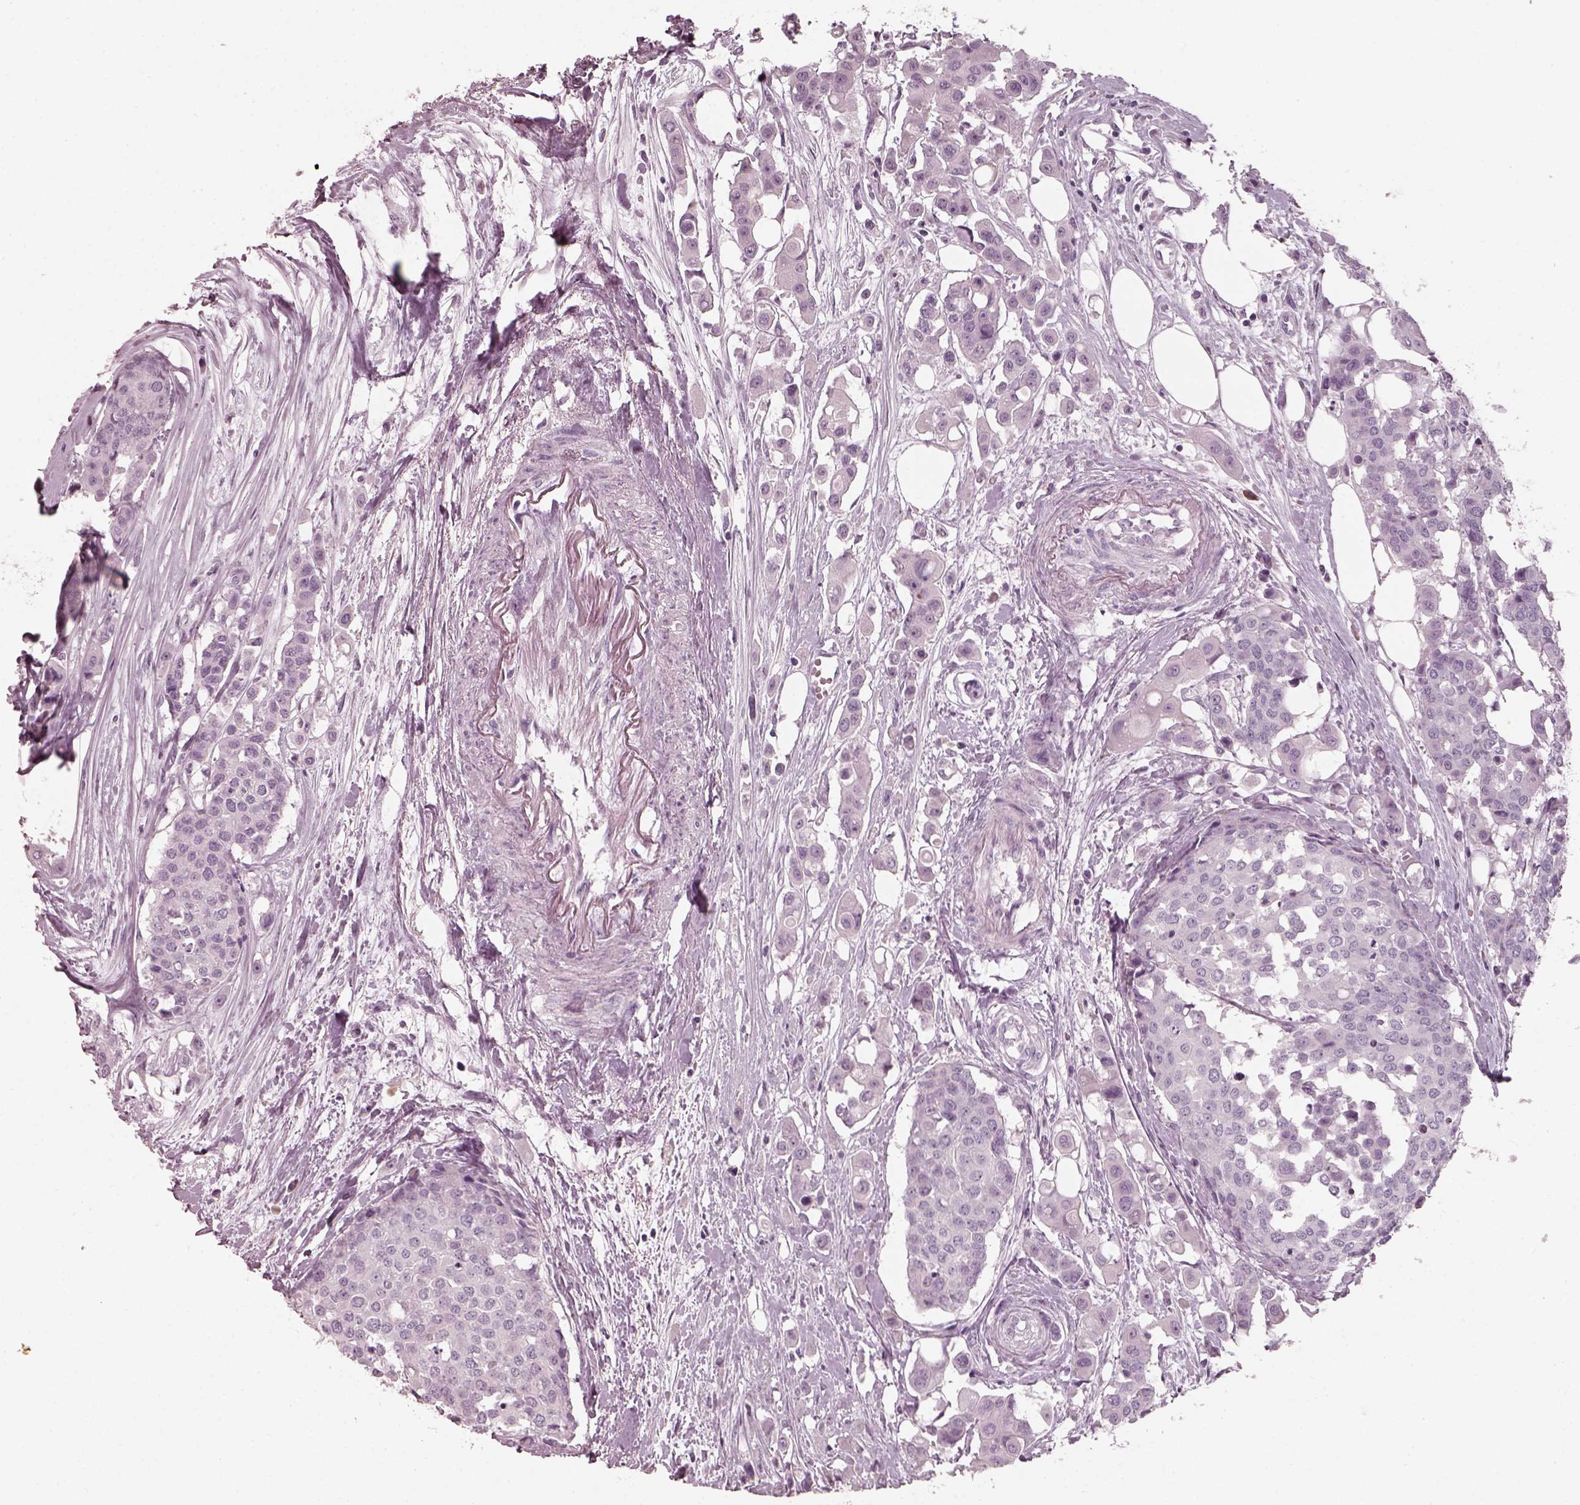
{"staining": {"intensity": "negative", "quantity": "none", "location": "none"}, "tissue": "carcinoid", "cell_type": "Tumor cells", "image_type": "cancer", "snomed": [{"axis": "morphology", "description": "Carcinoid, malignant, NOS"}, {"axis": "topography", "description": "Colon"}], "caption": "This is a image of IHC staining of malignant carcinoid, which shows no expression in tumor cells. (DAB immunohistochemistry visualized using brightfield microscopy, high magnification).", "gene": "SAXO2", "patient": {"sex": "male", "age": 81}}